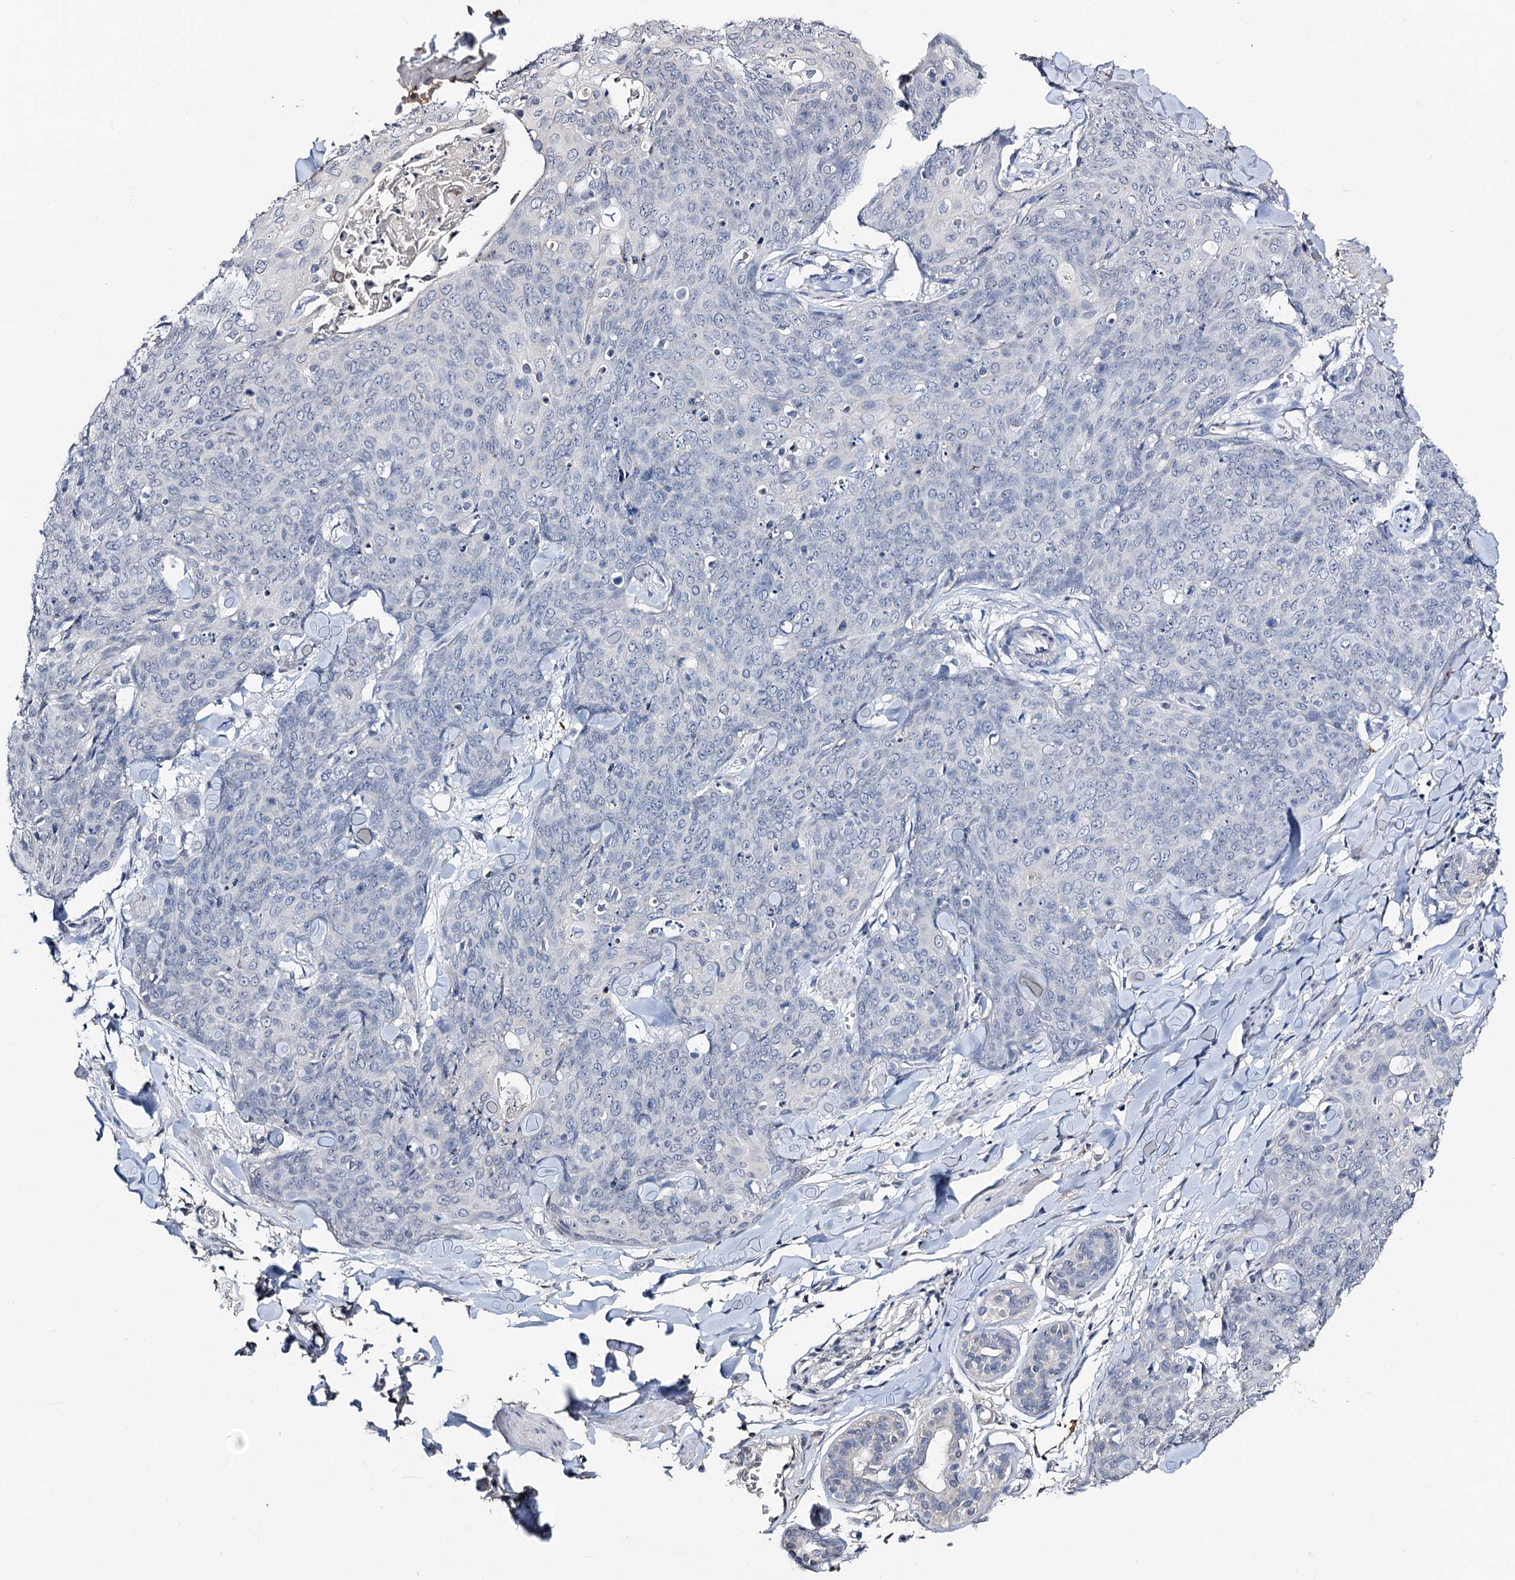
{"staining": {"intensity": "negative", "quantity": "none", "location": "none"}, "tissue": "skin cancer", "cell_type": "Tumor cells", "image_type": "cancer", "snomed": [{"axis": "morphology", "description": "Squamous cell carcinoma, NOS"}, {"axis": "topography", "description": "Skin"}, {"axis": "topography", "description": "Vulva"}], "caption": "Tumor cells are negative for brown protein staining in skin cancer.", "gene": "PLIN1", "patient": {"sex": "female", "age": 85}}